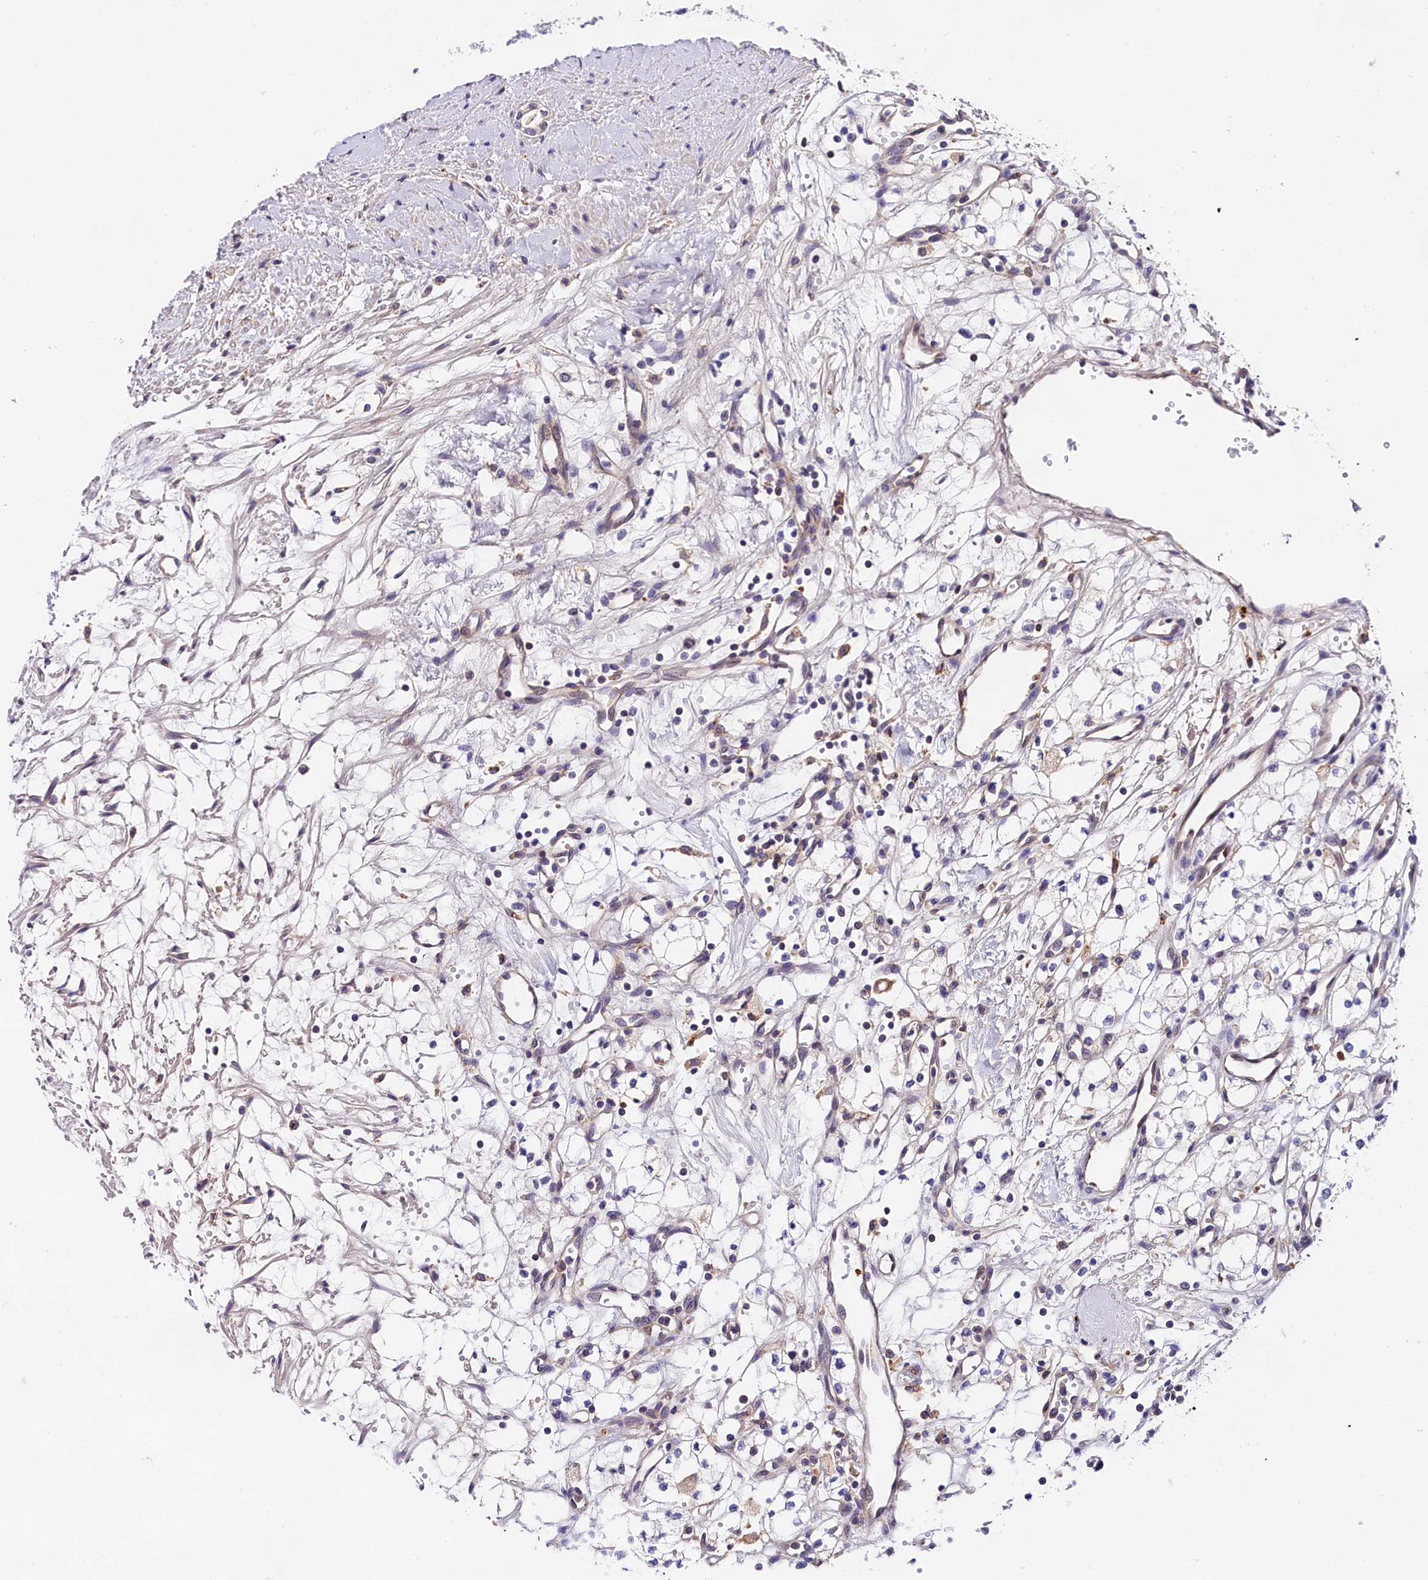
{"staining": {"intensity": "negative", "quantity": "none", "location": "none"}, "tissue": "renal cancer", "cell_type": "Tumor cells", "image_type": "cancer", "snomed": [{"axis": "morphology", "description": "Adenocarcinoma, NOS"}, {"axis": "topography", "description": "Kidney"}], "caption": "Tumor cells are negative for protein expression in human renal cancer.", "gene": "OAS3", "patient": {"sex": "male", "age": 59}}